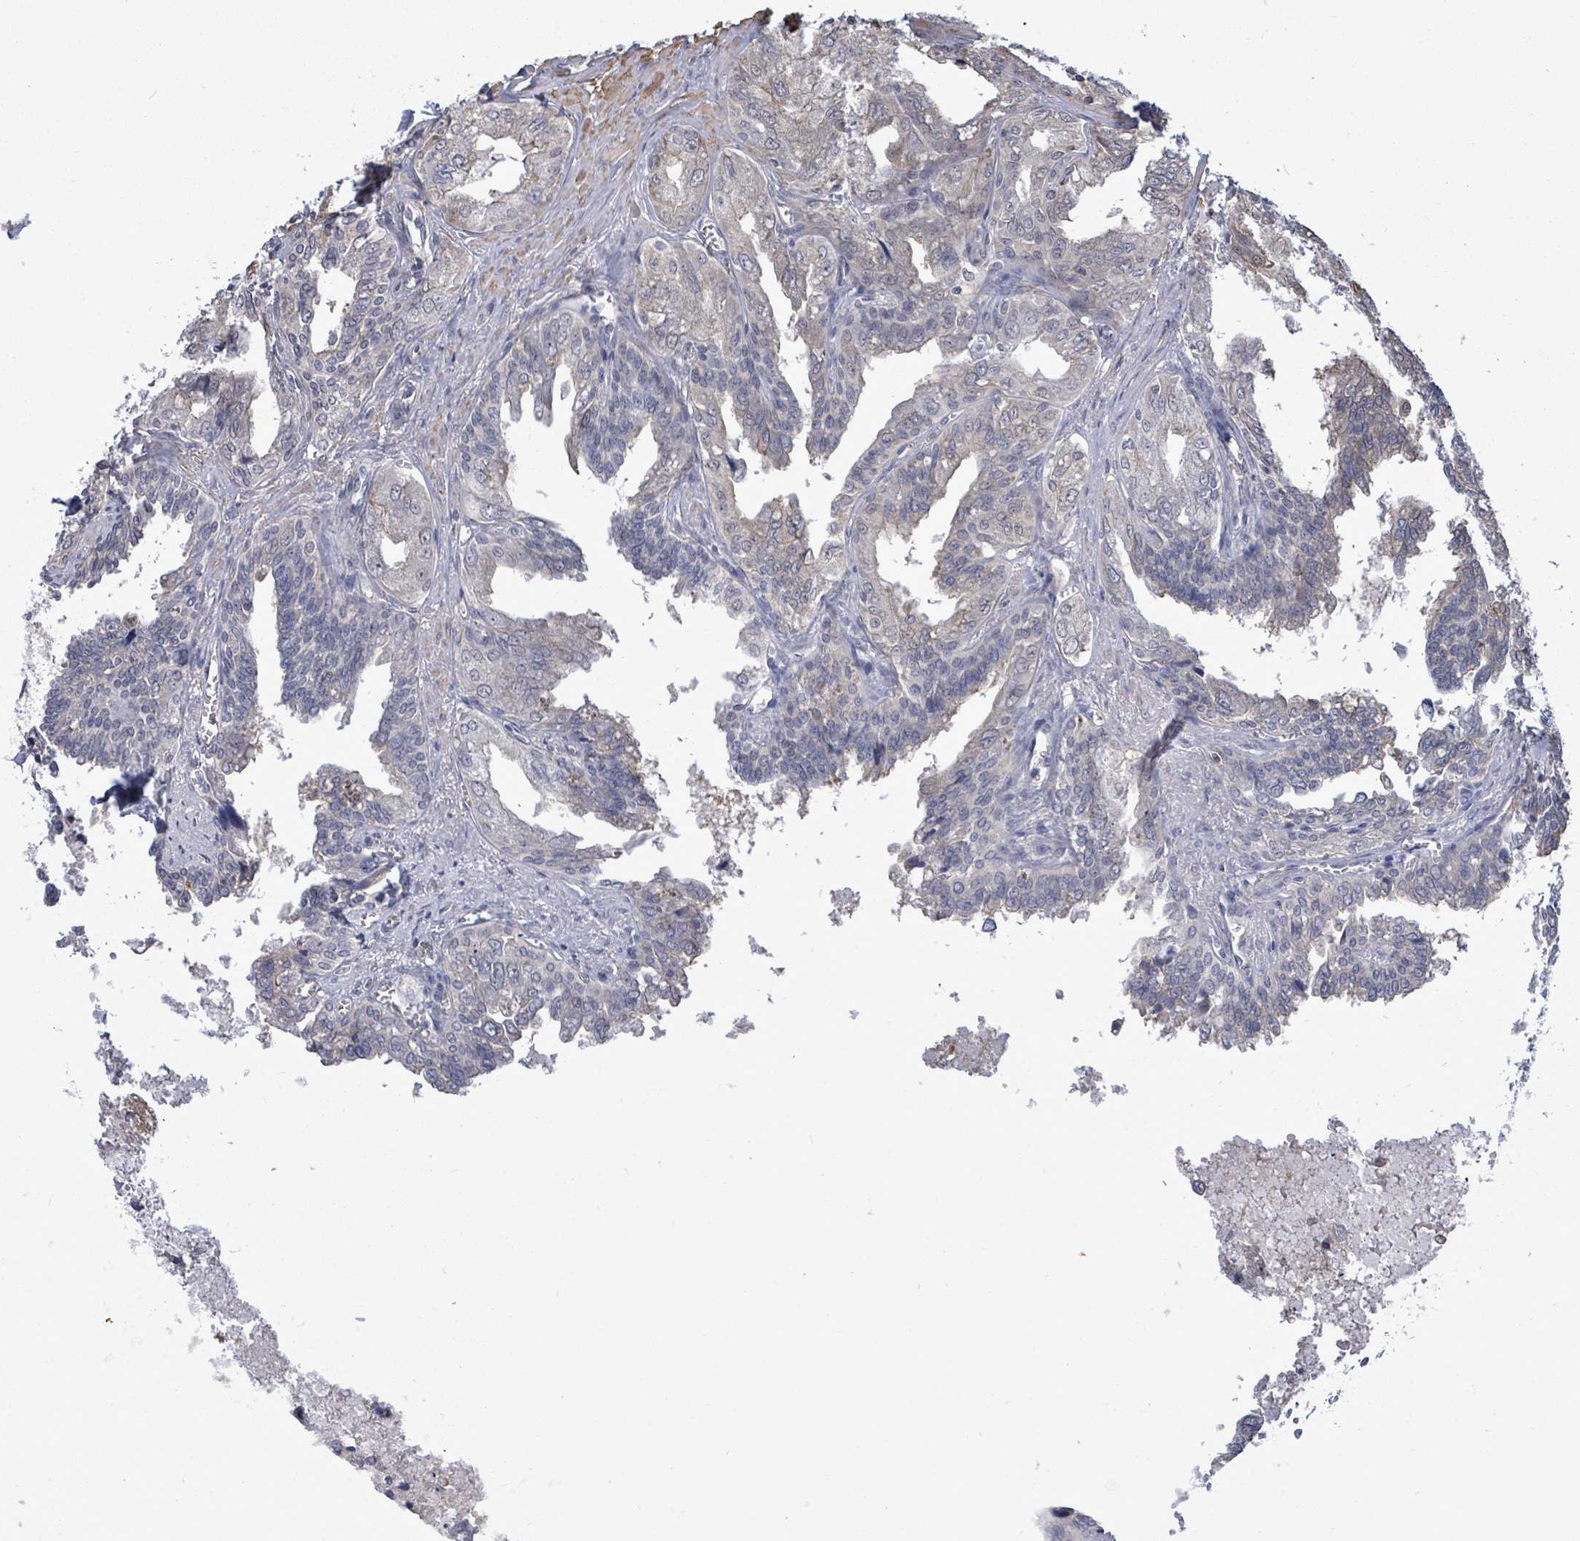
{"staining": {"intensity": "negative", "quantity": "none", "location": "none"}, "tissue": "seminal vesicle", "cell_type": "Glandular cells", "image_type": "normal", "snomed": [{"axis": "morphology", "description": "Normal tissue, NOS"}, {"axis": "topography", "description": "Seminal veicle"}], "caption": "IHC of unremarkable seminal vesicle shows no staining in glandular cells. Brightfield microscopy of immunohistochemistry stained with DAB (3,3'-diaminobenzidine) (brown) and hematoxylin (blue), captured at high magnification.", "gene": "PAPSS1", "patient": {"sex": "male", "age": 67}}